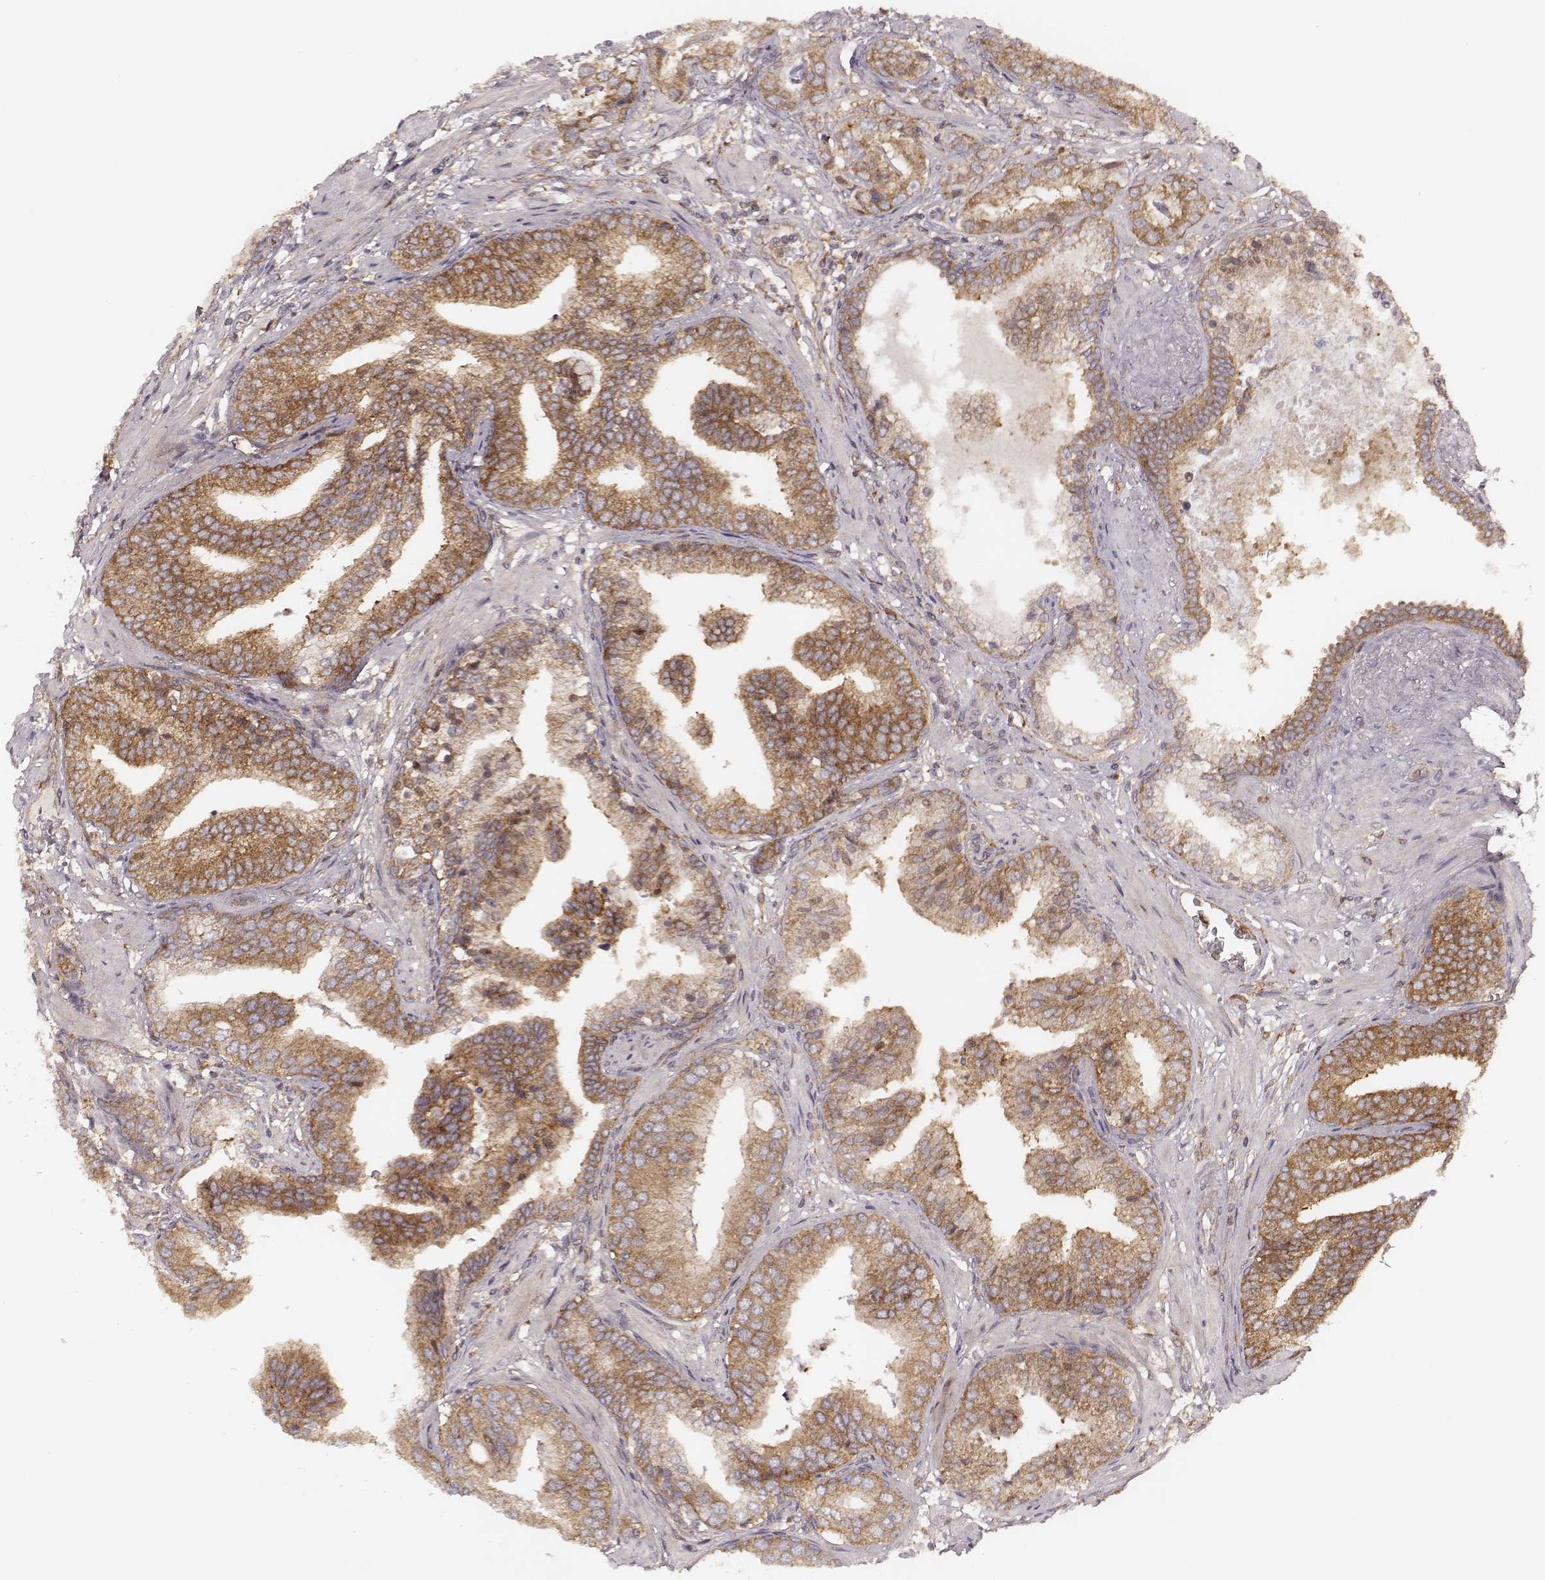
{"staining": {"intensity": "moderate", "quantity": ">75%", "location": "cytoplasmic/membranous"}, "tissue": "prostate cancer", "cell_type": "Tumor cells", "image_type": "cancer", "snomed": [{"axis": "morphology", "description": "Adenocarcinoma, NOS"}, {"axis": "topography", "description": "Prostate"}], "caption": "This is an image of IHC staining of prostate adenocarcinoma, which shows moderate expression in the cytoplasmic/membranous of tumor cells.", "gene": "VPS26A", "patient": {"sex": "male", "age": 64}}